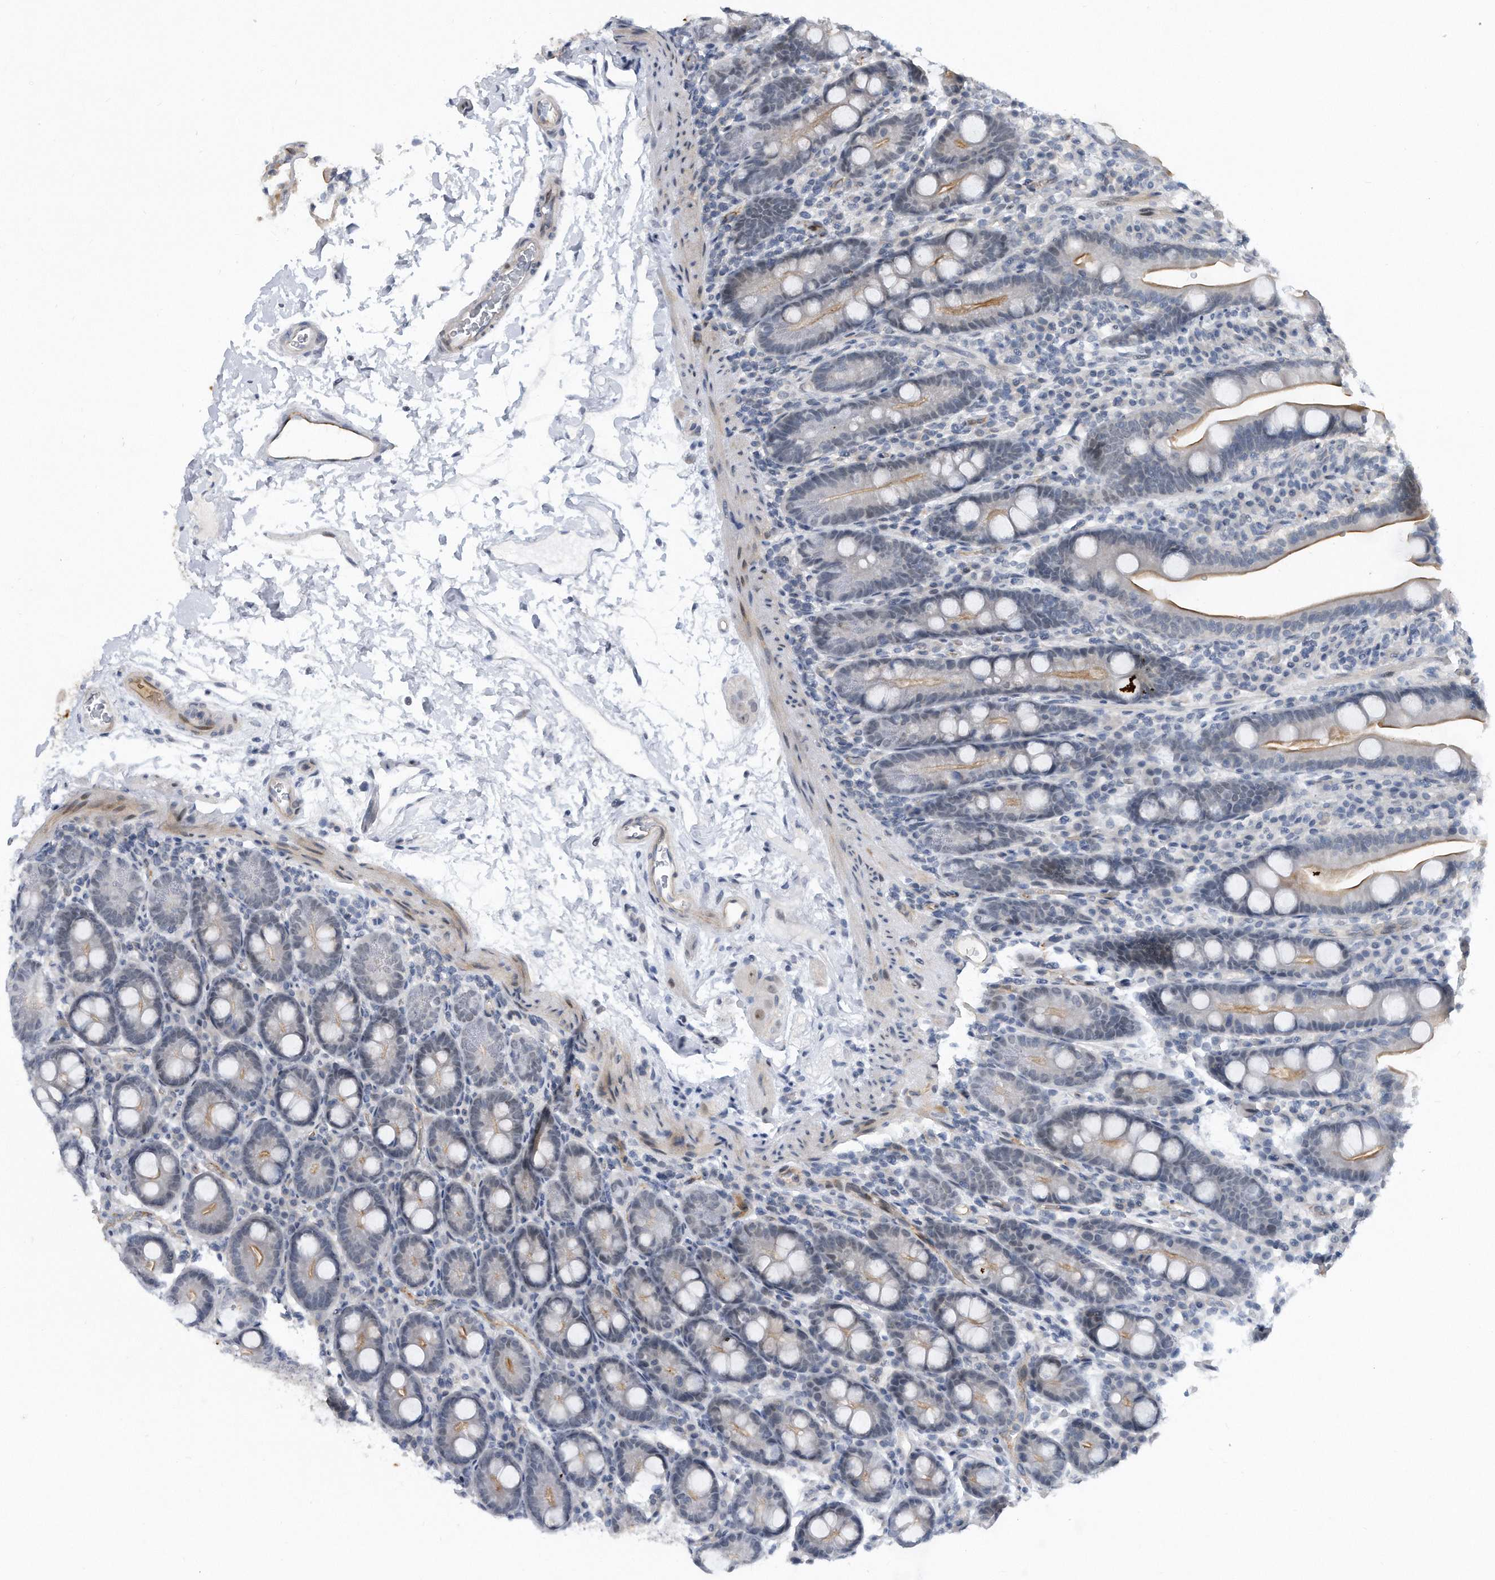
{"staining": {"intensity": "weak", "quantity": "25%-75%", "location": "cytoplasmic/membranous"}, "tissue": "duodenum", "cell_type": "Glandular cells", "image_type": "normal", "snomed": [{"axis": "morphology", "description": "Normal tissue, NOS"}, {"axis": "topography", "description": "Duodenum"}], "caption": "This image displays normal duodenum stained with immunohistochemistry to label a protein in brown. The cytoplasmic/membranous of glandular cells show weak positivity for the protein. Nuclei are counter-stained blue.", "gene": "PGBD2", "patient": {"sex": "male", "age": 35}}